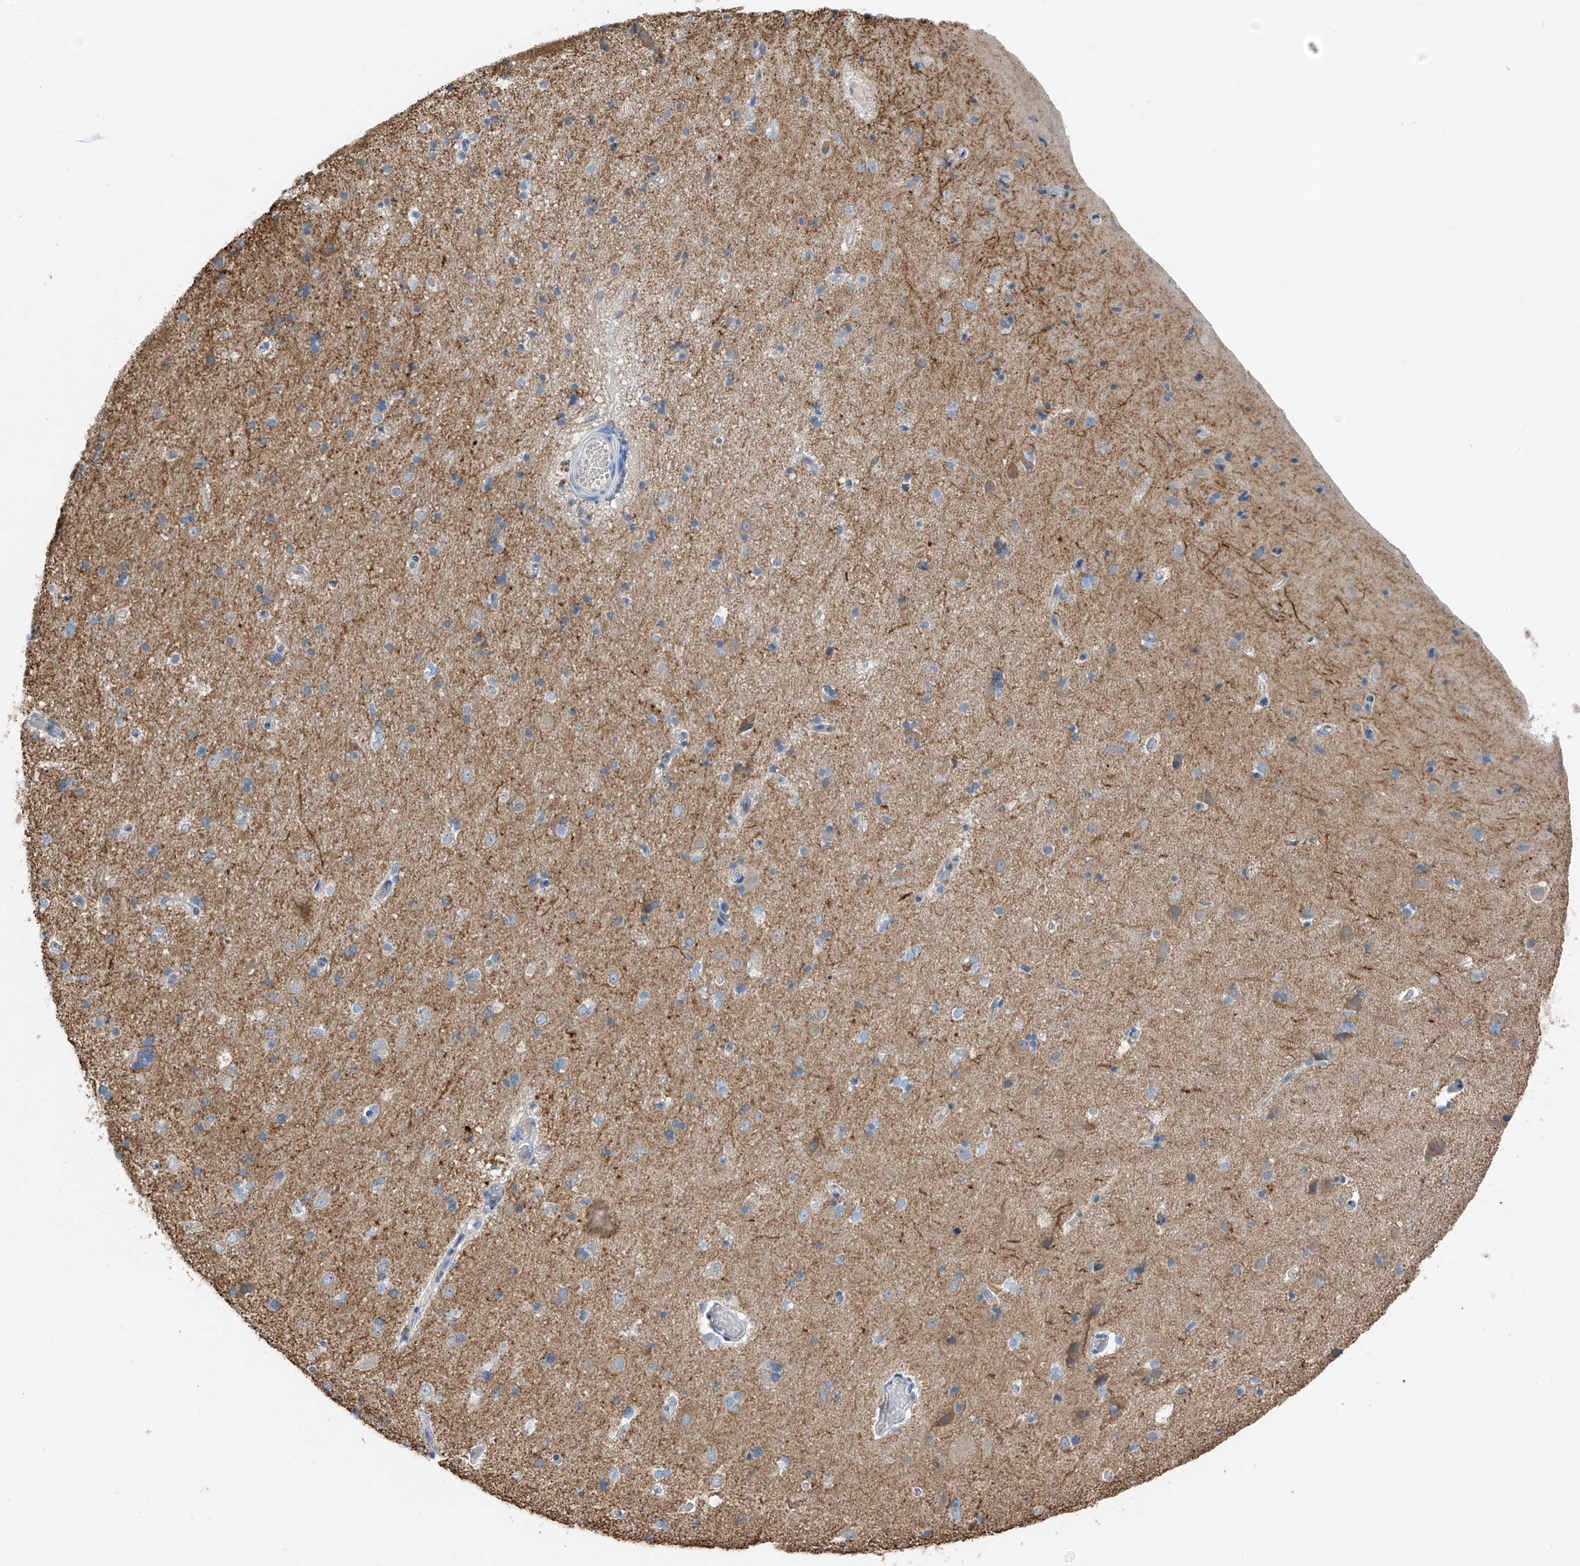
{"staining": {"intensity": "negative", "quantity": "none", "location": "none"}, "tissue": "cerebral cortex", "cell_type": "Endothelial cells", "image_type": "normal", "snomed": [{"axis": "morphology", "description": "Normal tissue, NOS"}, {"axis": "topography", "description": "Cerebral cortex"}], "caption": "IHC of benign cerebral cortex exhibits no positivity in endothelial cells.", "gene": "NALCN", "patient": {"sex": "male", "age": 34}}